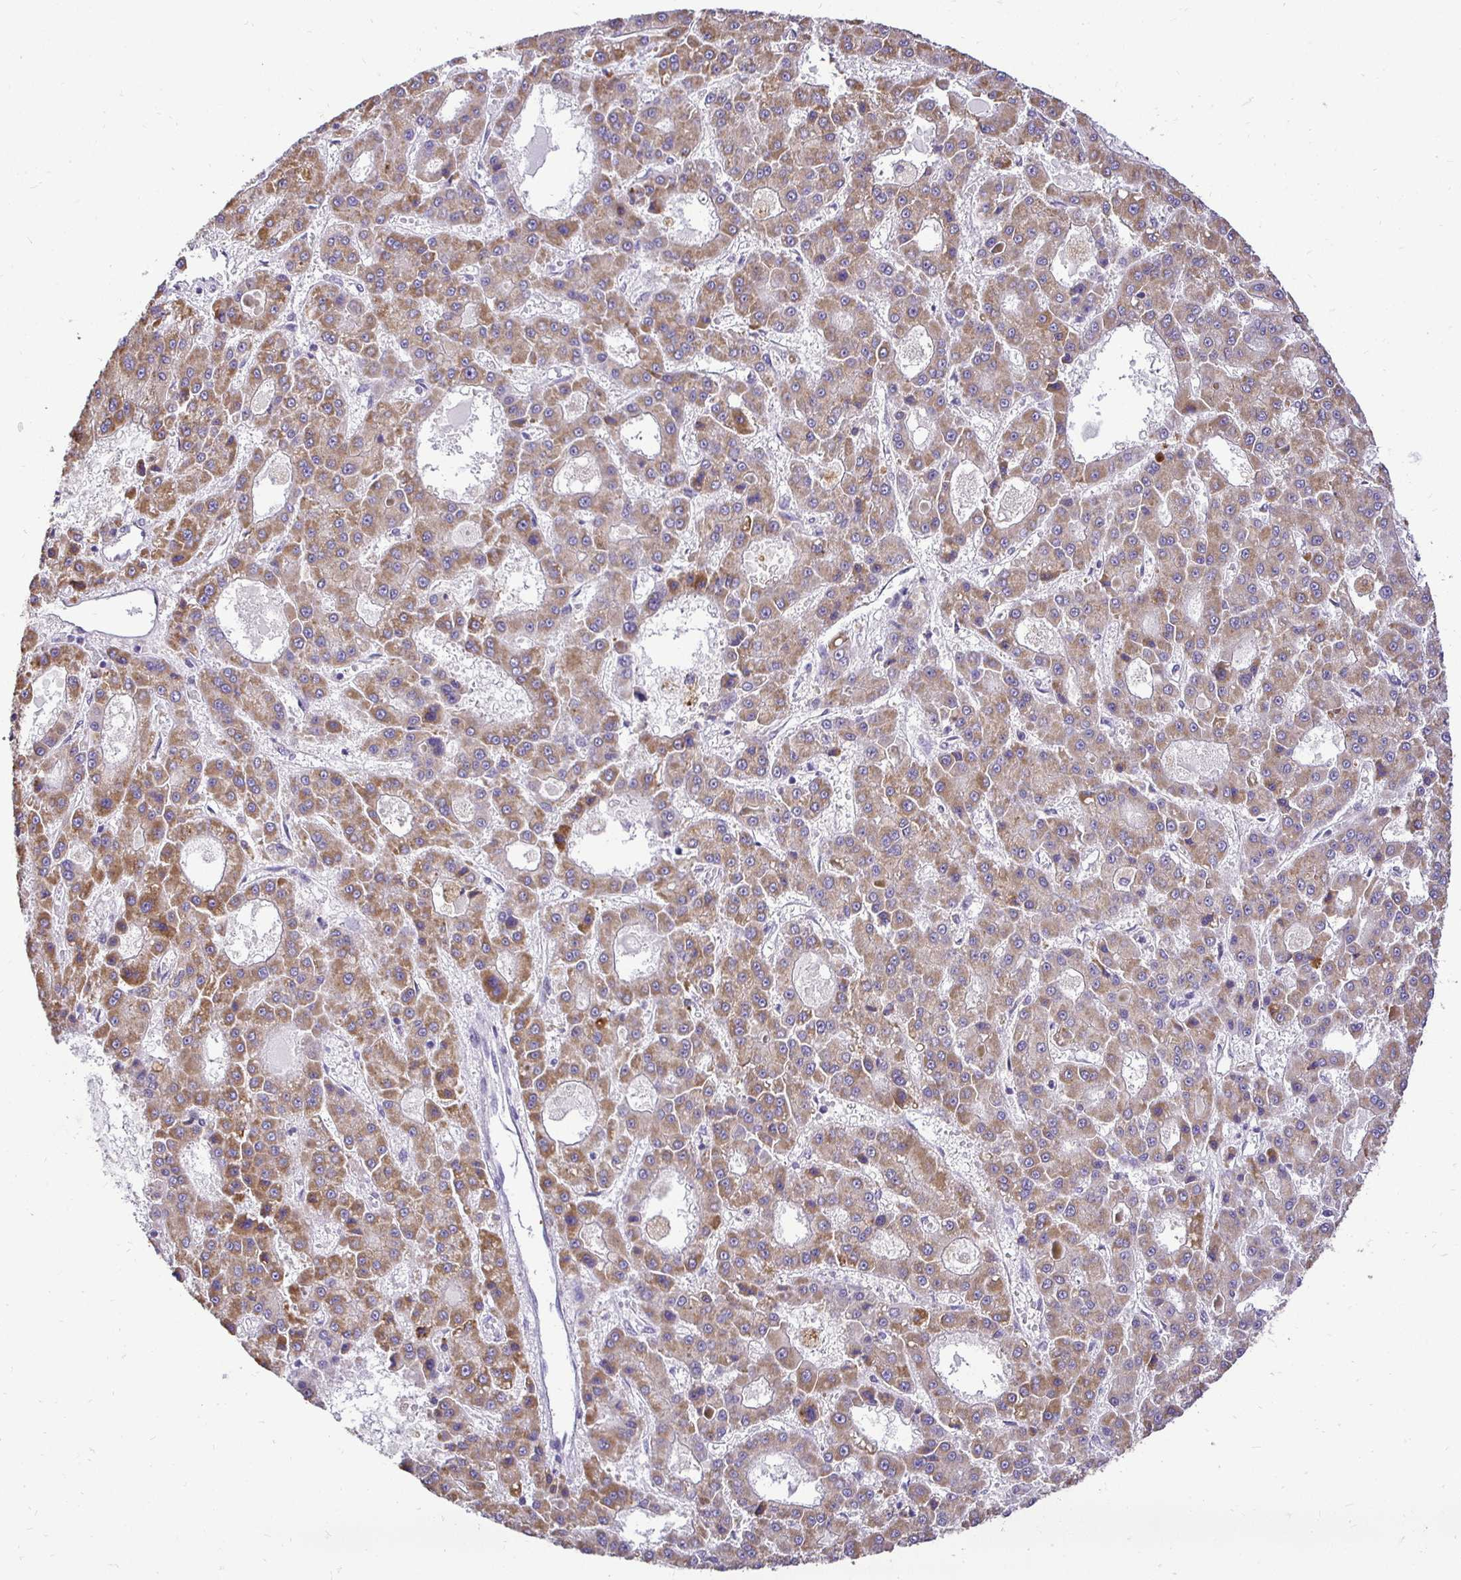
{"staining": {"intensity": "moderate", "quantity": ">75%", "location": "cytoplasmic/membranous"}, "tissue": "liver cancer", "cell_type": "Tumor cells", "image_type": "cancer", "snomed": [{"axis": "morphology", "description": "Carcinoma, Hepatocellular, NOS"}, {"axis": "topography", "description": "Liver"}], "caption": "A brown stain labels moderate cytoplasmic/membranous staining of a protein in liver hepatocellular carcinoma tumor cells. (DAB (3,3'-diaminobenzidine) = brown stain, brightfield microscopy at high magnification).", "gene": "RHEBL1", "patient": {"sex": "male", "age": 70}}